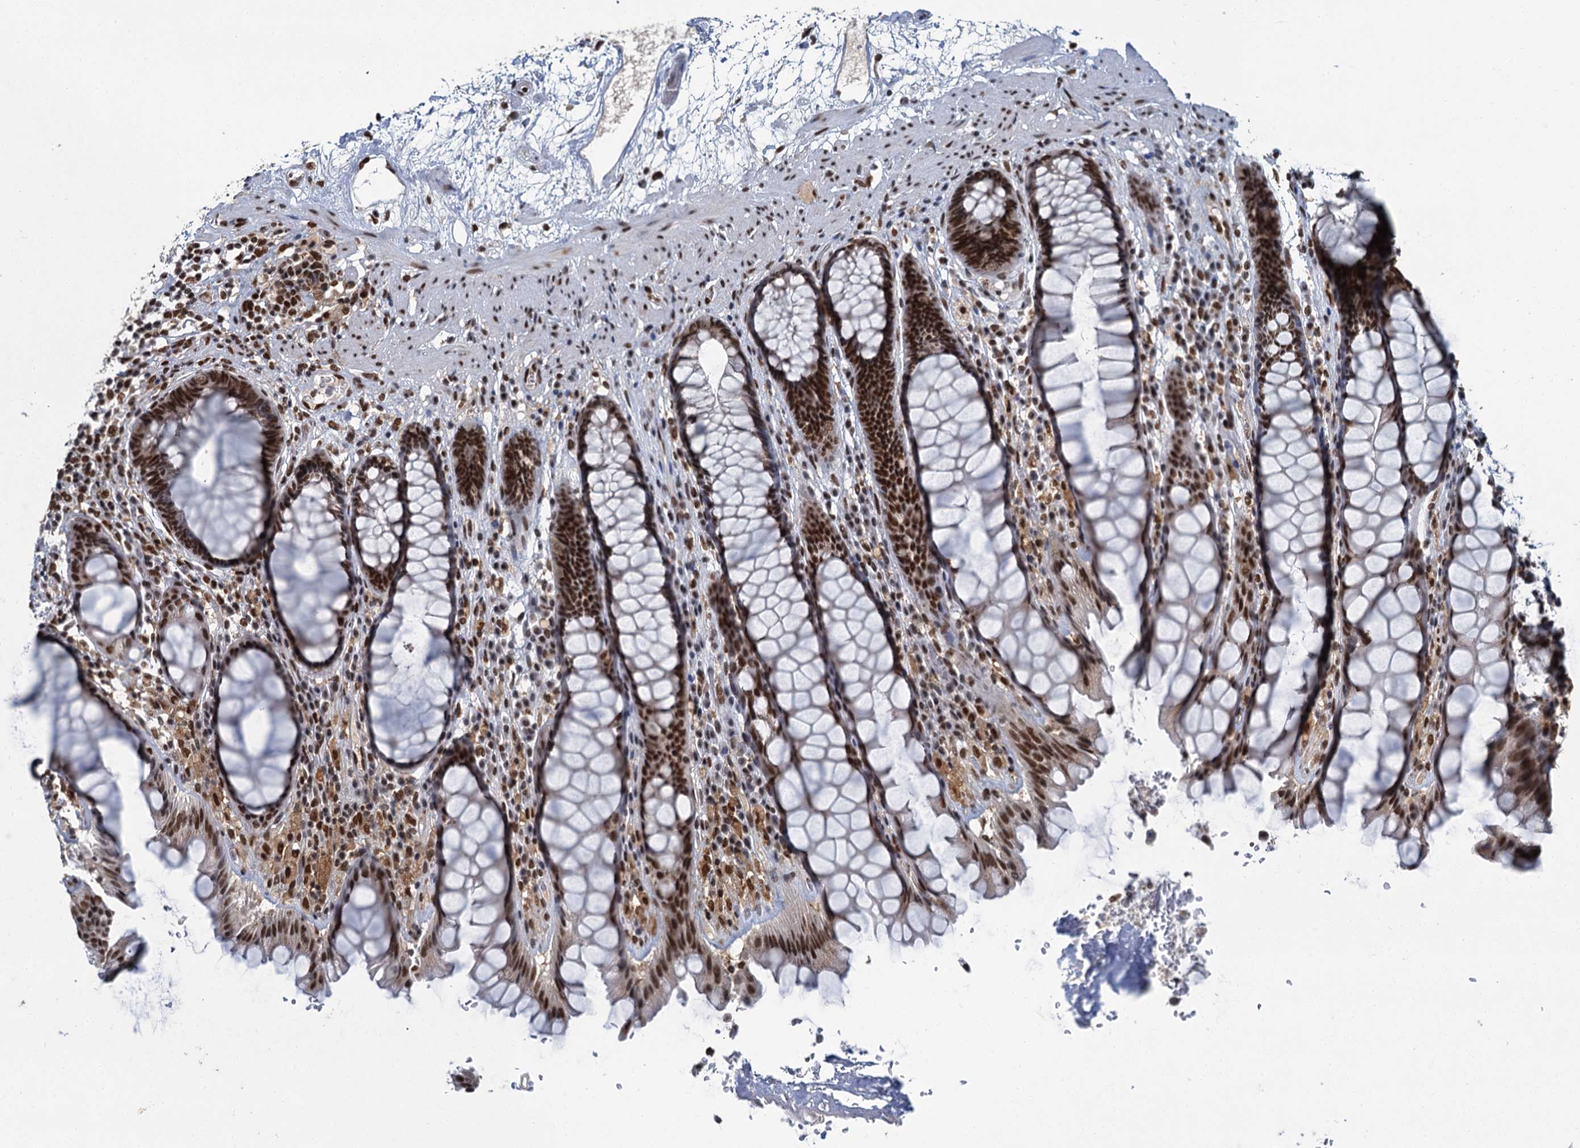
{"staining": {"intensity": "strong", "quantity": ">75%", "location": "nuclear"}, "tissue": "rectum", "cell_type": "Glandular cells", "image_type": "normal", "snomed": [{"axis": "morphology", "description": "Normal tissue, NOS"}, {"axis": "topography", "description": "Rectum"}], "caption": "Immunohistochemical staining of benign human rectum shows strong nuclear protein staining in about >75% of glandular cells. The protein of interest is stained brown, and the nuclei are stained in blue (DAB (3,3'-diaminobenzidine) IHC with brightfield microscopy, high magnification).", "gene": "PPHLN1", "patient": {"sex": "male", "age": 64}}